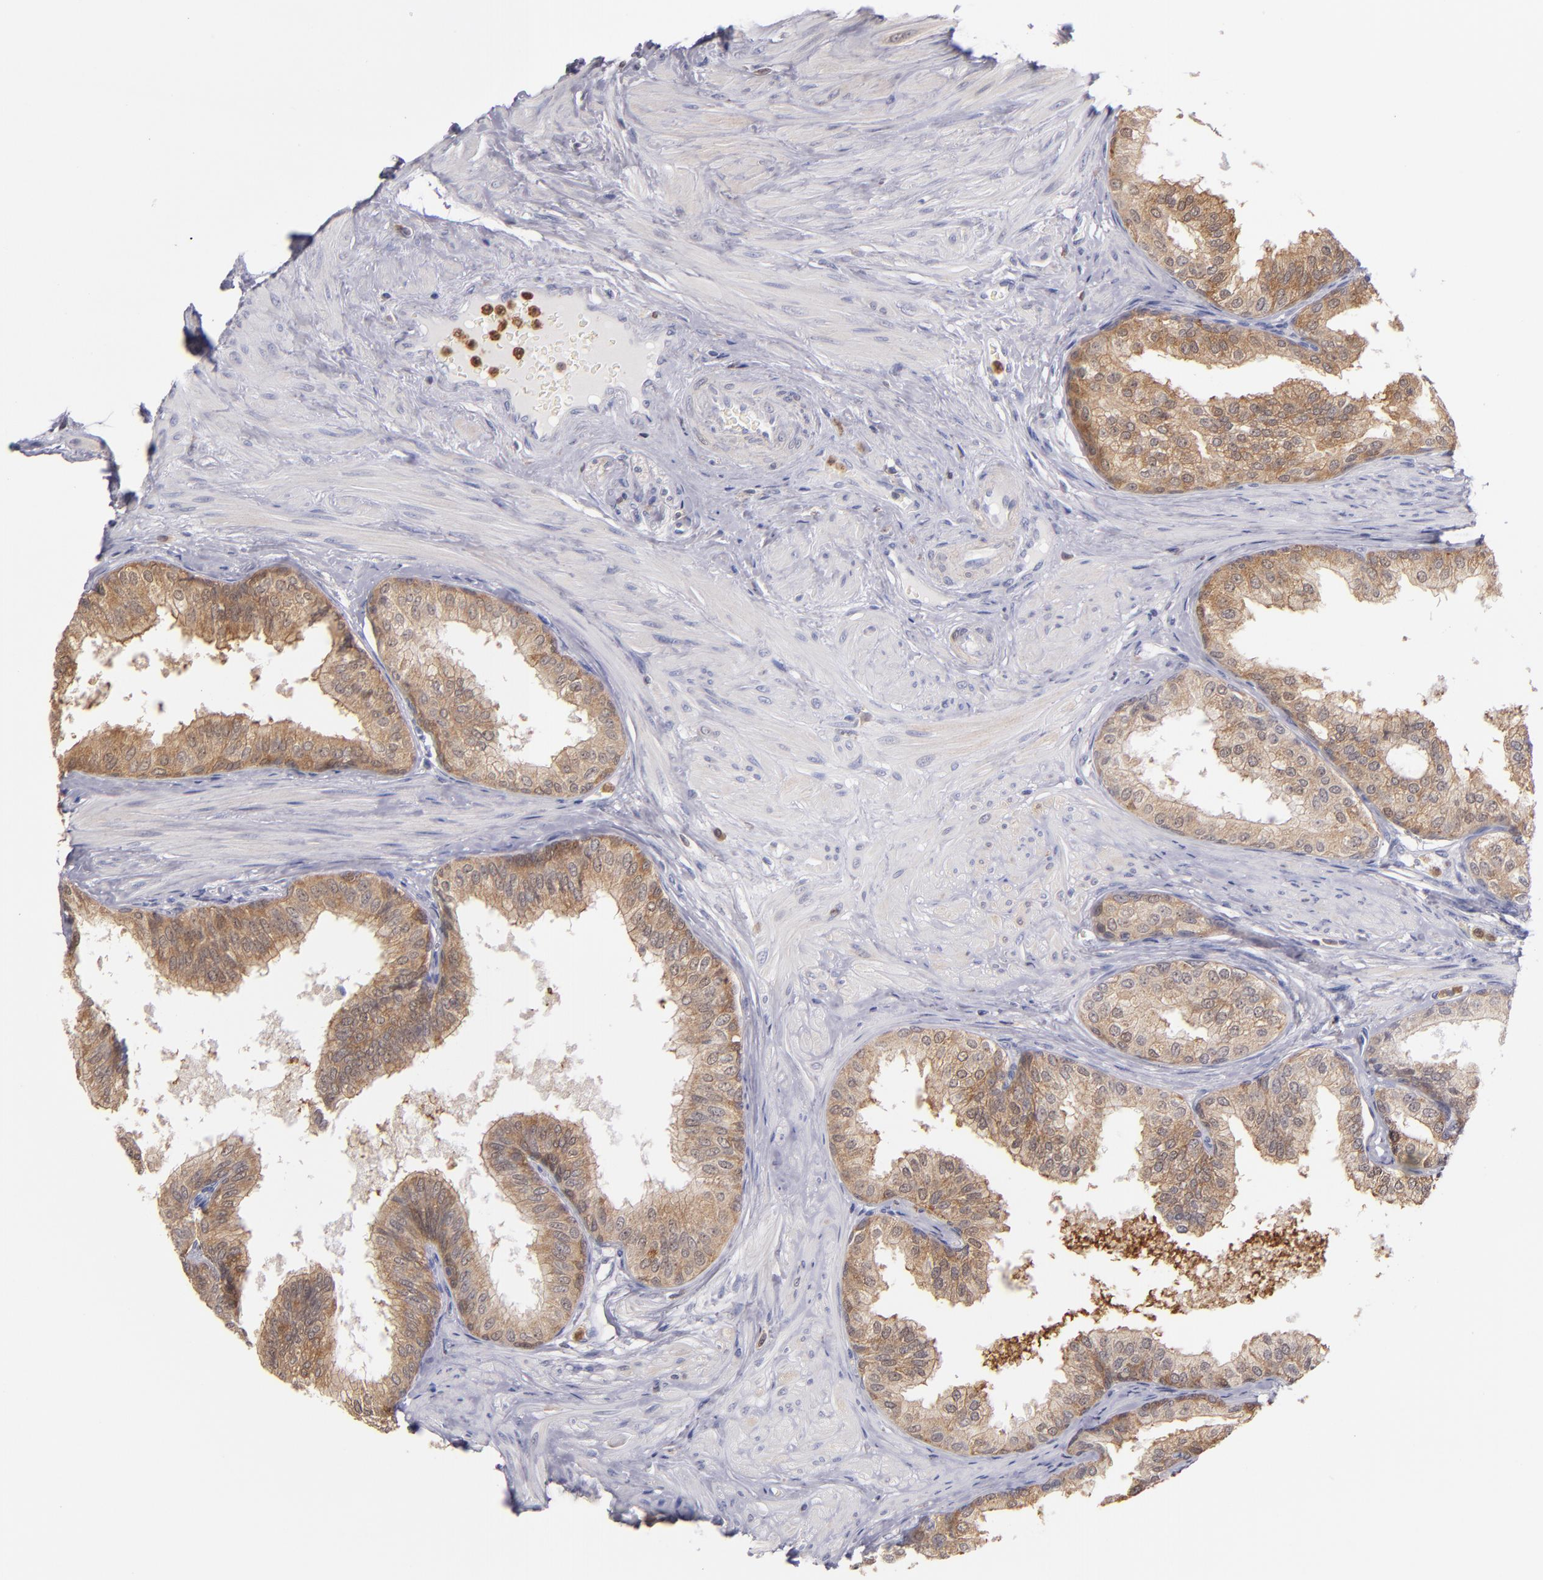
{"staining": {"intensity": "moderate", "quantity": ">75%", "location": "cytoplasmic/membranous"}, "tissue": "prostate", "cell_type": "Glandular cells", "image_type": "normal", "snomed": [{"axis": "morphology", "description": "Normal tissue, NOS"}, {"axis": "topography", "description": "Prostate"}], "caption": "Immunohistochemical staining of normal prostate demonstrates medium levels of moderate cytoplasmic/membranous positivity in about >75% of glandular cells. (brown staining indicates protein expression, while blue staining denotes nuclei).", "gene": "PRKCD", "patient": {"sex": "male", "age": 60}}